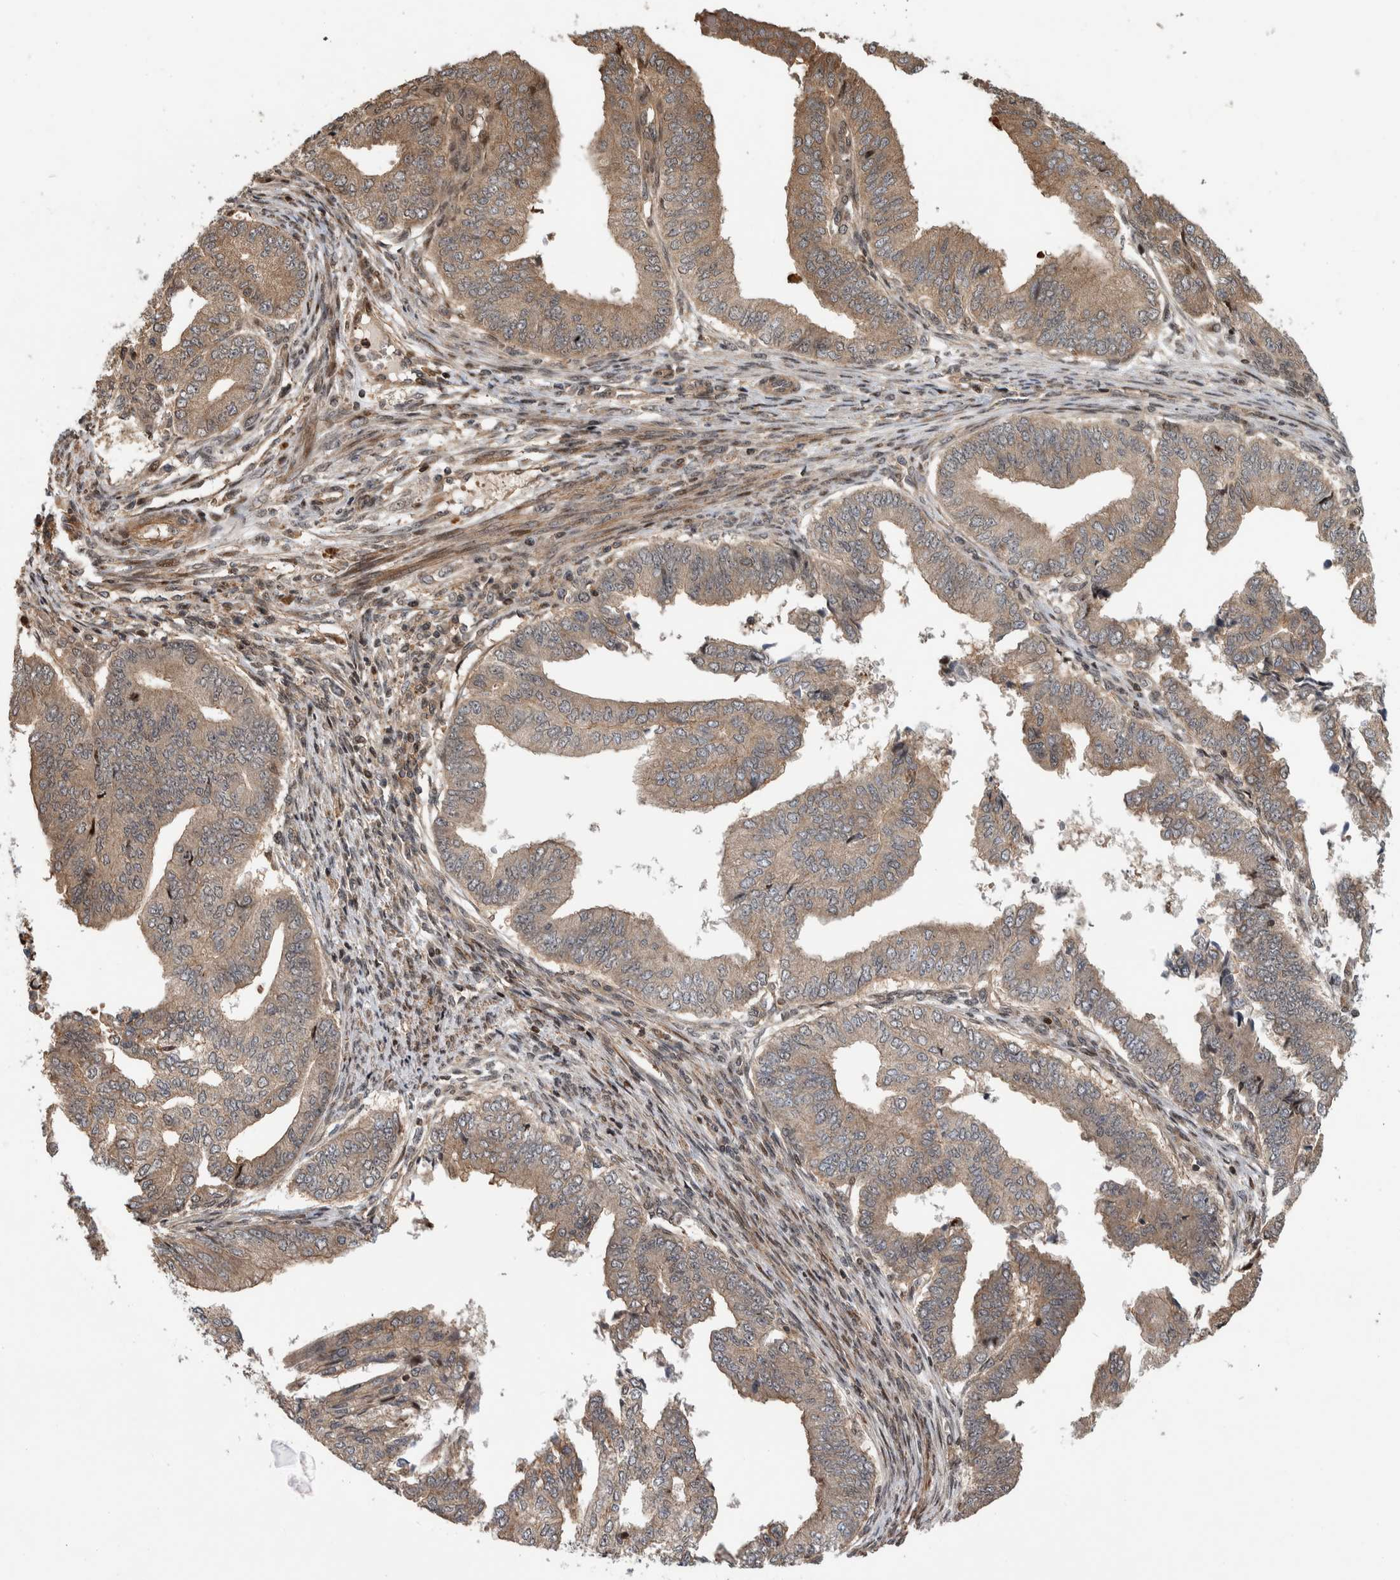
{"staining": {"intensity": "moderate", "quantity": ">75%", "location": "cytoplasmic/membranous"}, "tissue": "endometrial cancer", "cell_type": "Tumor cells", "image_type": "cancer", "snomed": [{"axis": "morphology", "description": "Polyp, NOS"}, {"axis": "morphology", "description": "Adenocarcinoma, NOS"}, {"axis": "morphology", "description": "Adenoma, NOS"}, {"axis": "topography", "description": "Endometrium"}], "caption": "A micrograph of human endometrial cancer stained for a protein demonstrates moderate cytoplasmic/membranous brown staining in tumor cells.", "gene": "ARFGEF1", "patient": {"sex": "female", "age": 79}}